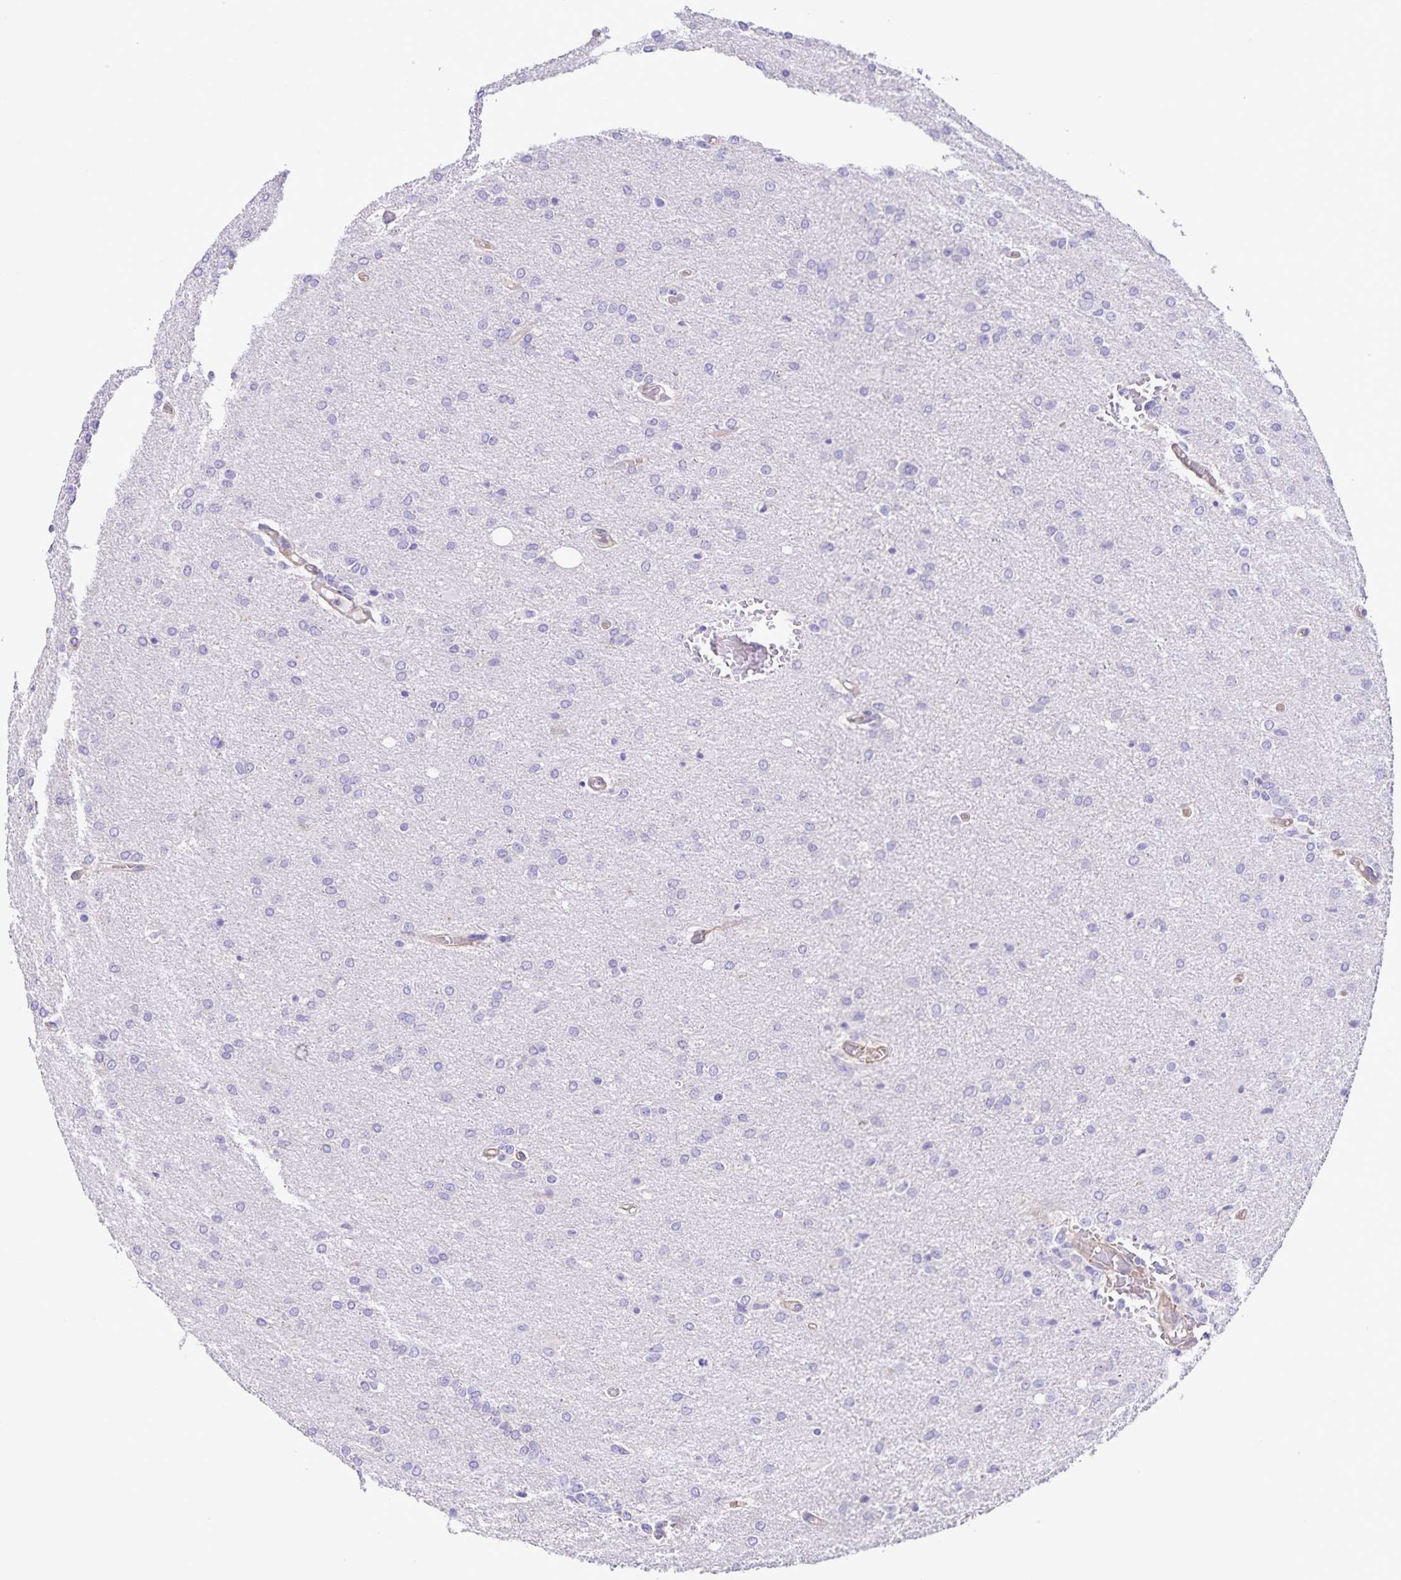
{"staining": {"intensity": "negative", "quantity": "none", "location": "none"}, "tissue": "glioma", "cell_type": "Tumor cells", "image_type": "cancer", "snomed": [{"axis": "morphology", "description": "Glioma, malignant, High grade"}, {"axis": "topography", "description": "Brain"}], "caption": "Immunohistochemical staining of human glioma demonstrates no significant expression in tumor cells. (Immunohistochemistry (ihc), brightfield microscopy, high magnification).", "gene": "BOLL", "patient": {"sex": "male", "age": 68}}